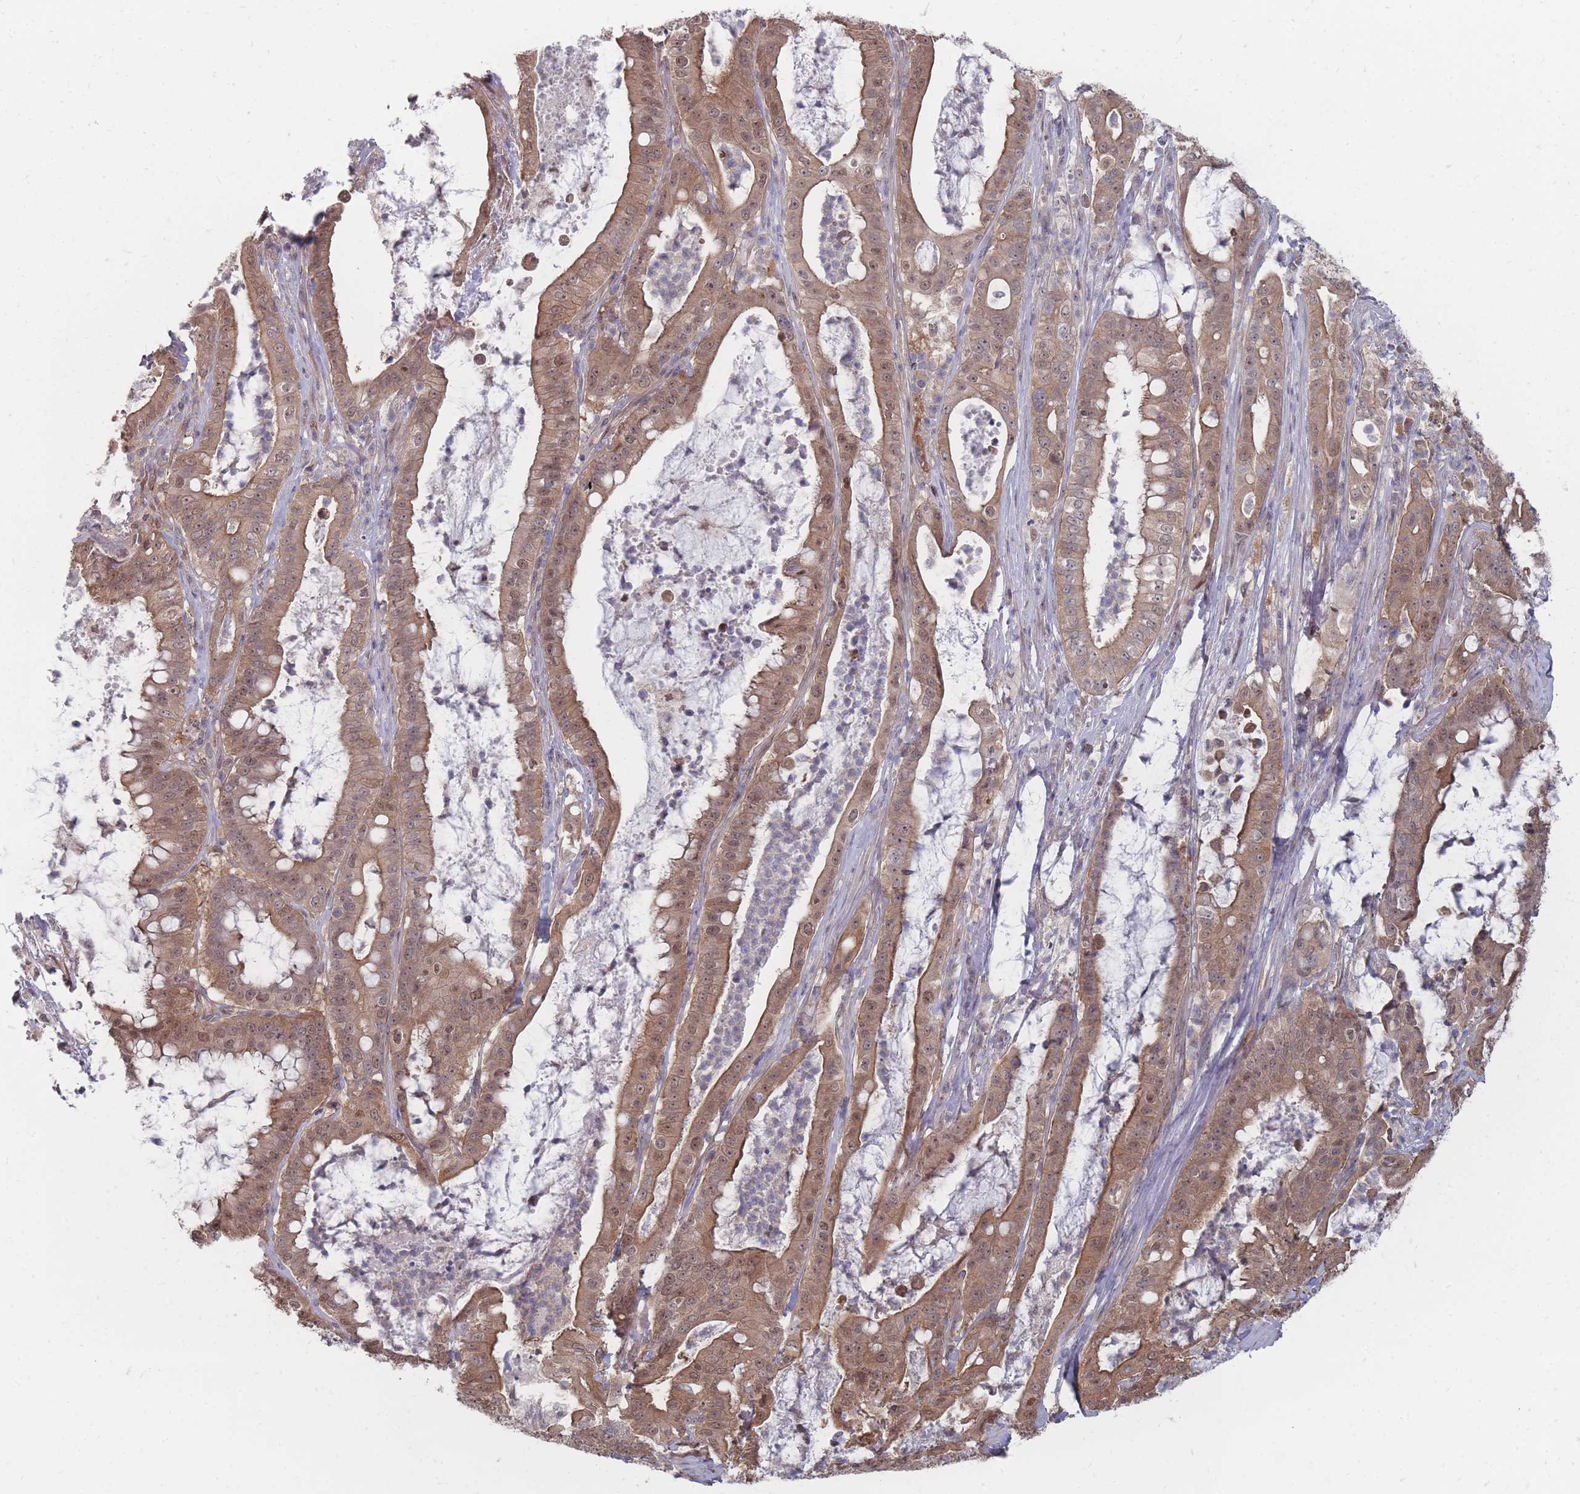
{"staining": {"intensity": "moderate", "quantity": ">75%", "location": "cytoplasmic/membranous,nuclear"}, "tissue": "pancreatic cancer", "cell_type": "Tumor cells", "image_type": "cancer", "snomed": [{"axis": "morphology", "description": "Adenocarcinoma, NOS"}, {"axis": "topography", "description": "Pancreas"}], "caption": "A histopathology image of human pancreatic cancer (adenocarcinoma) stained for a protein displays moderate cytoplasmic/membranous and nuclear brown staining in tumor cells.", "gene": "NKD1", "patient": {"sex": "male", "age": 71}}